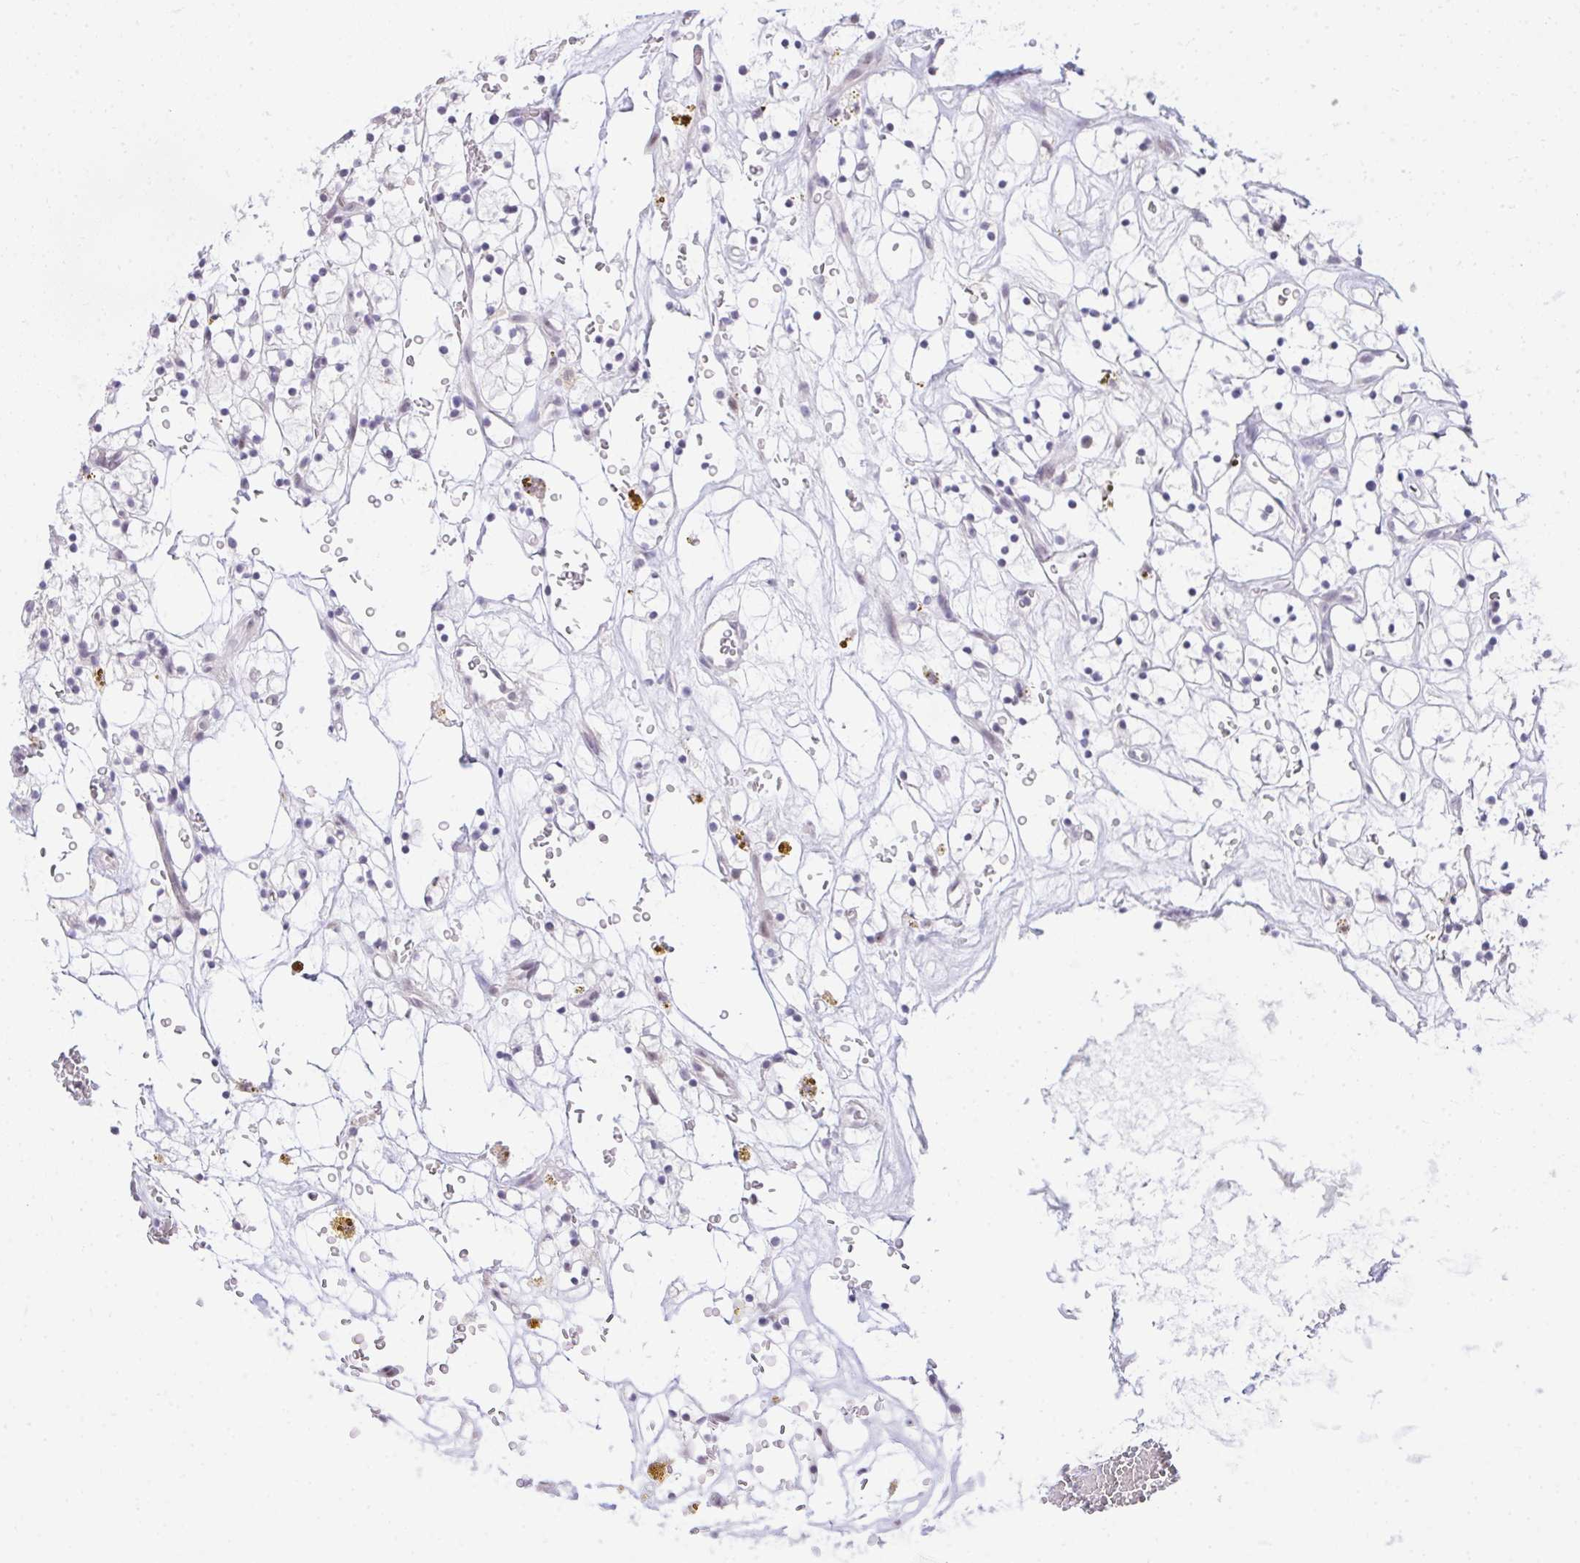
{"staining": {"intensity": "negative", "quantity": "none", "location": "none"}, "tissue": "renal cancer", "cell_type": "Tumor cells", "image_type": "cancer", "snomed": [{"axis": "morphology", "description": "Adenocarcinoma, NOS"}, {"axis": "topography", "description": "Kidney"}], "caption": "Immunohistochemistry of human renal adenocarcinoma demonstrates no staining in tumor cells. Nuclei are stained in blue.", "gene": "EID3", "patient": {"sex": "female", "age": 64}}